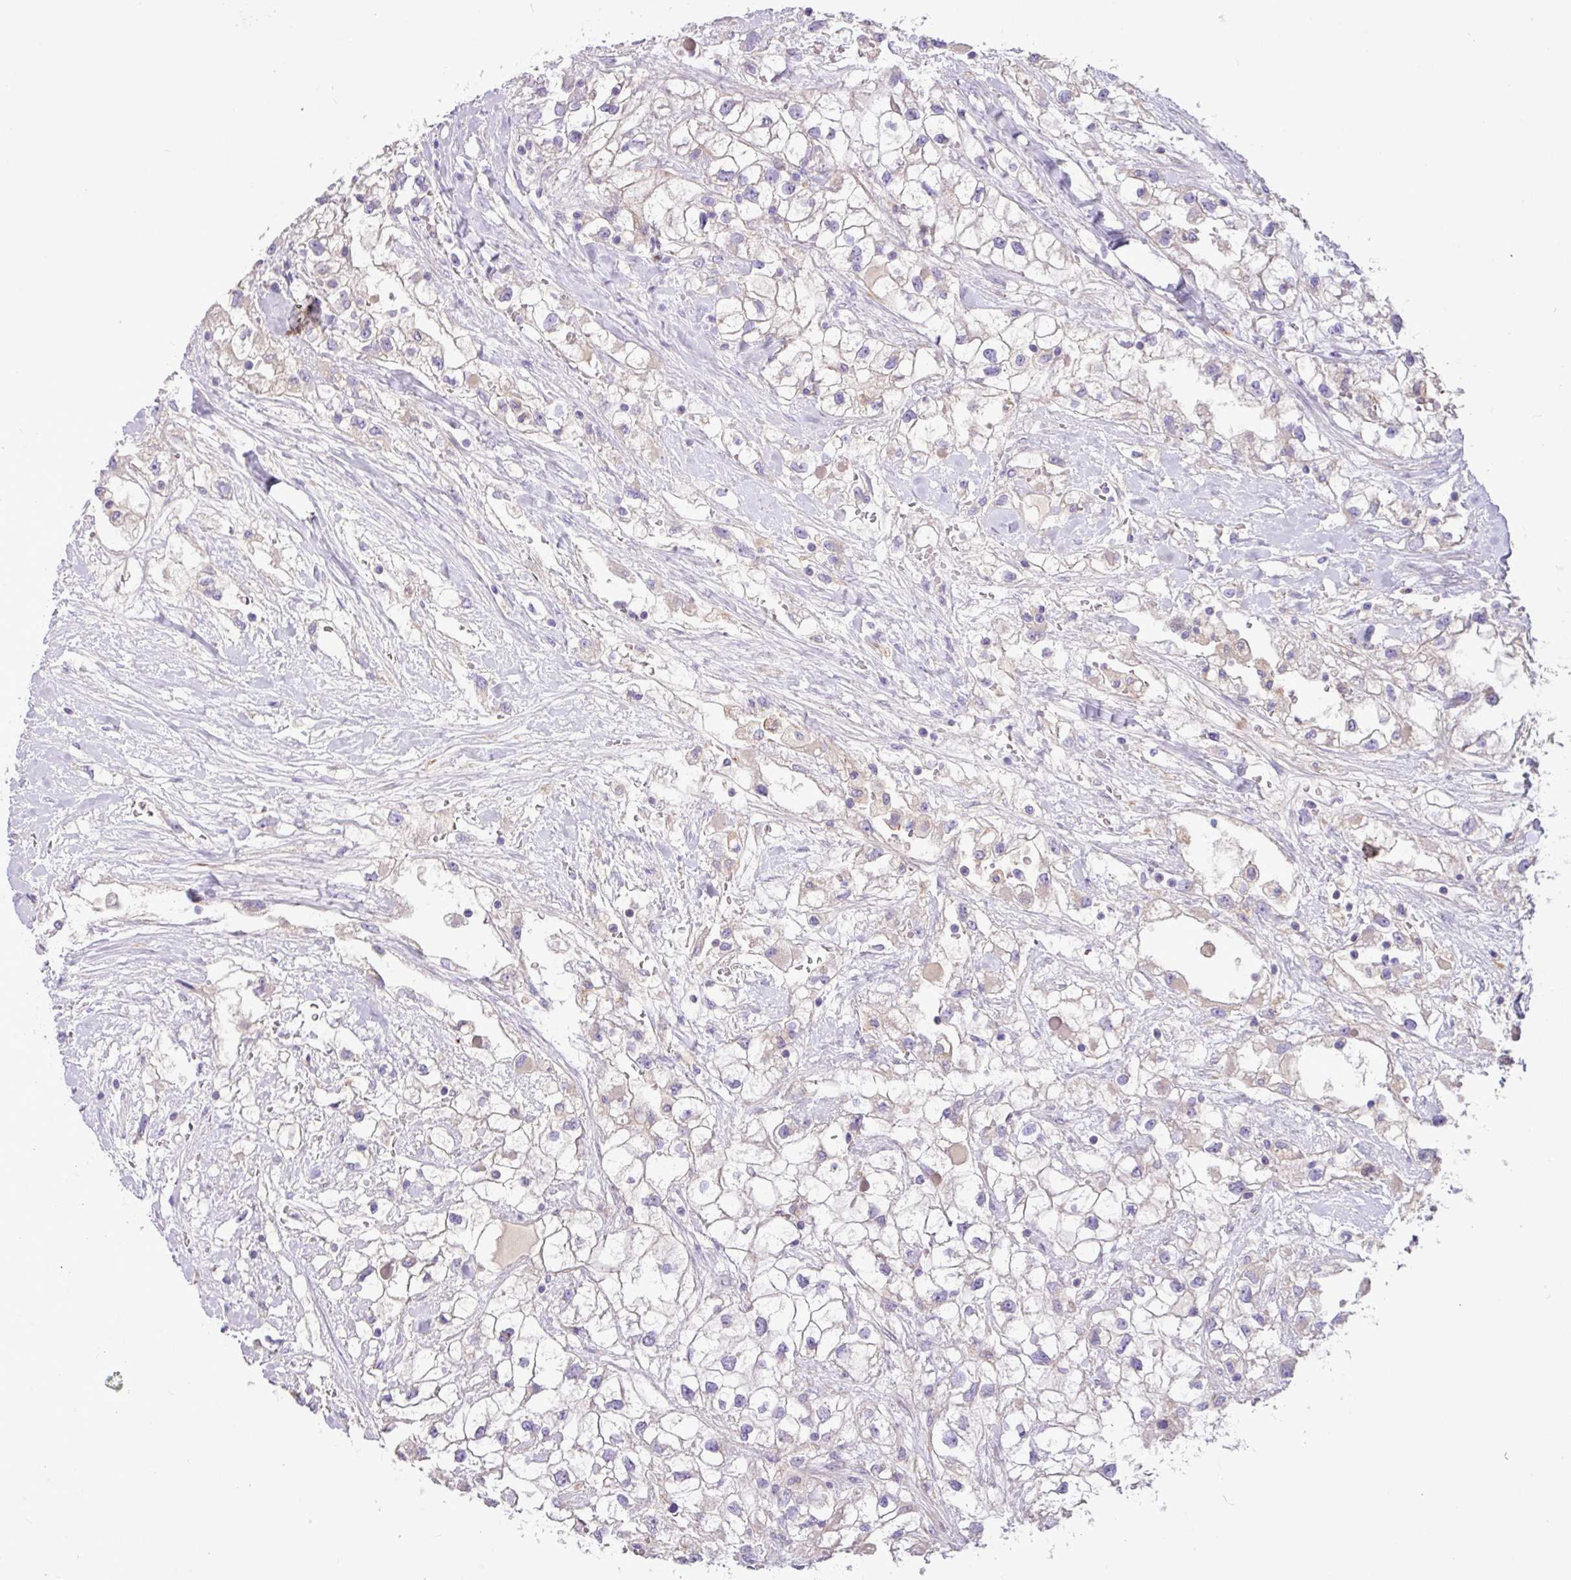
{"staining": {"intensity": "negative", "quantity": "none", "location": "none"}, "tissue": "renal cancer", "cell_type": "Tumor cells", "image_type": "cancer", "snomed": [{"axis": "morphology", "description": "Adenocarcinoma, NOS"}, {"axis": "topography", "description": "Kidney"}], "caption": "Immunohistochemistry (IHC) micrograph of renal adenocarcinoma stained for a protein (brown), which demonstrates no staining in tumor cells.", "gene": "MRM2", "patient": {"sex": "male", "age": 59}}